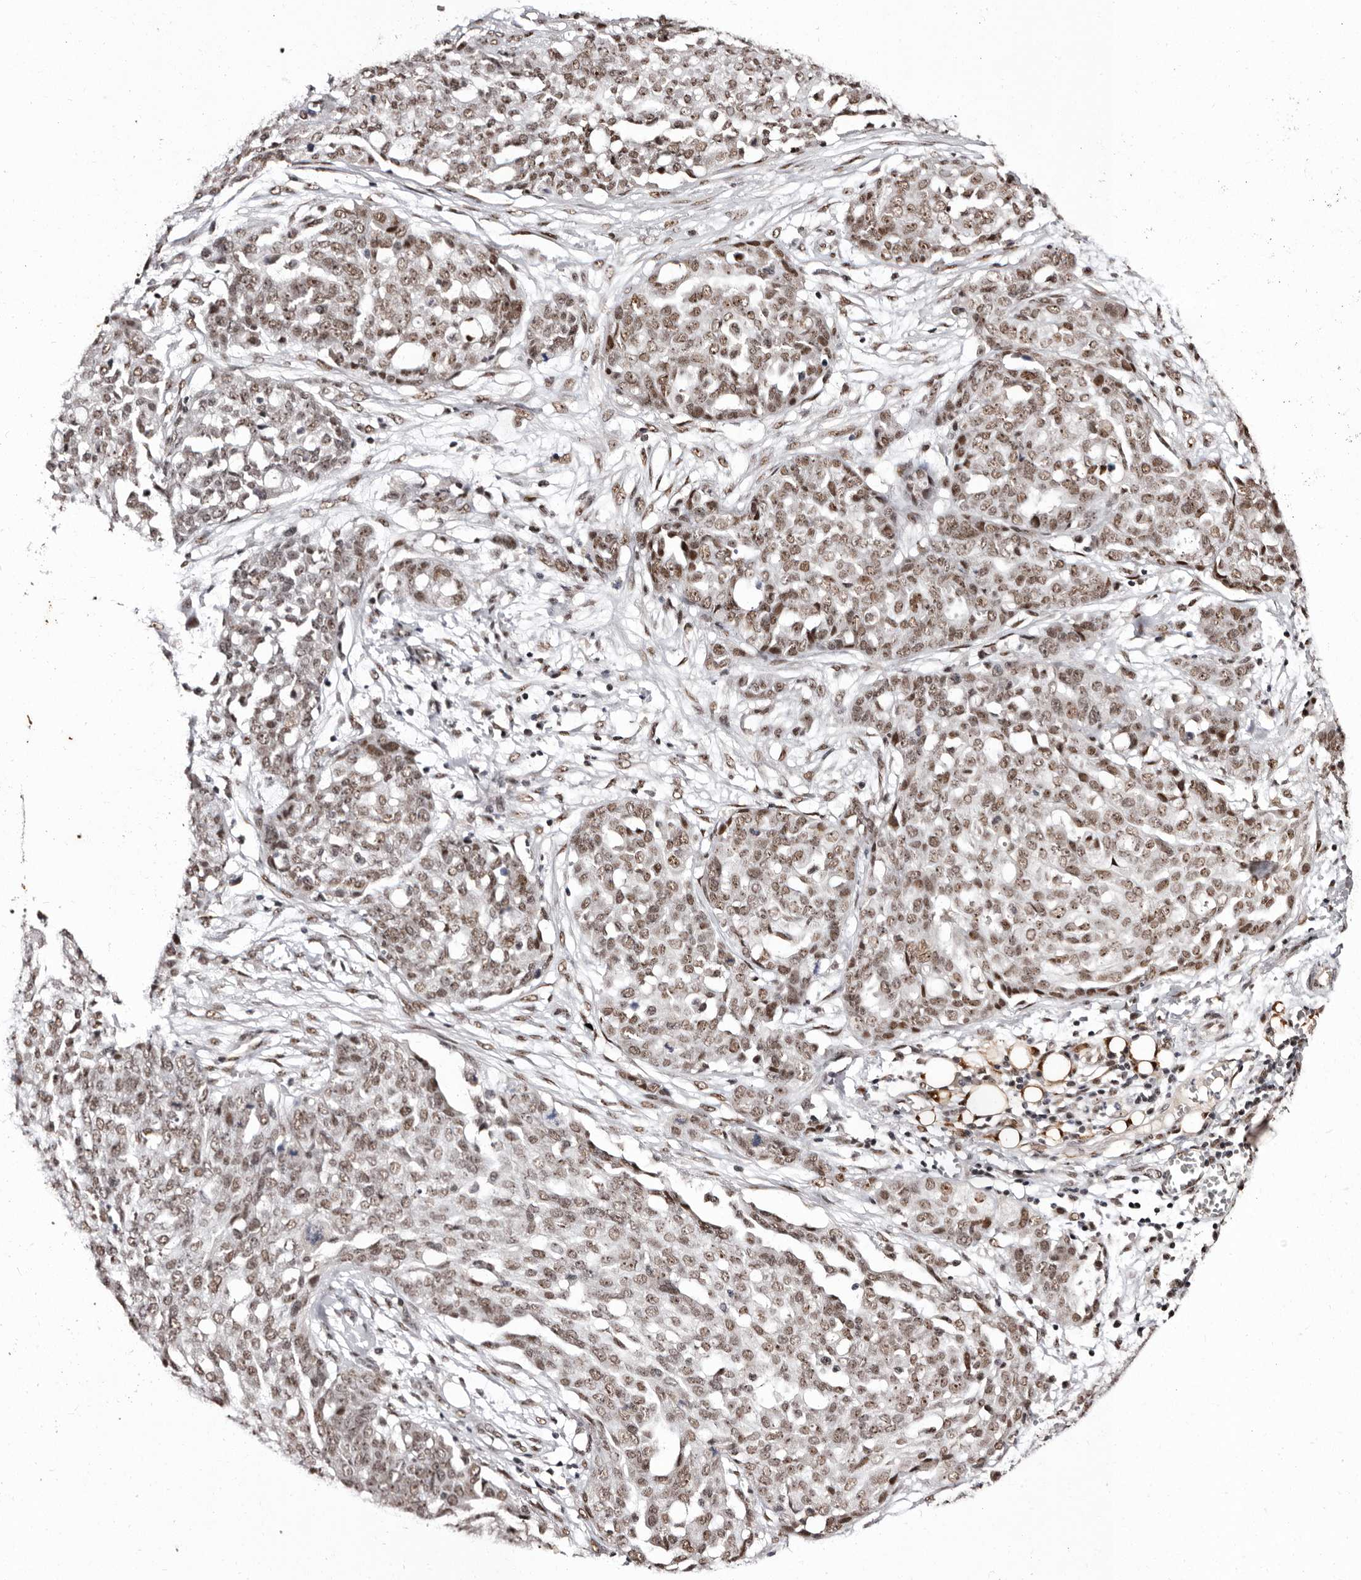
{"staining": {"intensity": "moderate", "quantity": ">75%", "location": "nuclear"}, "tissue": "ovarian cancer", "cell_type": "Tumor cells", "image_type": "cancer", "snomed": [{"axis": "morphology", "description": "Cystadenocarcinoma, serous, NOS"}, {"axis": "topography", "description": "Soft tissue"}, {"axis": "topography", "description": "Ovary"}], "caption": "Moderate nuclear staining for a protein is appreciated in approximately >75% of tumor cells of ovarian cancer (serous cystadenocarcinoma) using immunohistochemistry.", "gene": "ANAPC11", "patient": {"sex": "female", "age": 57}}